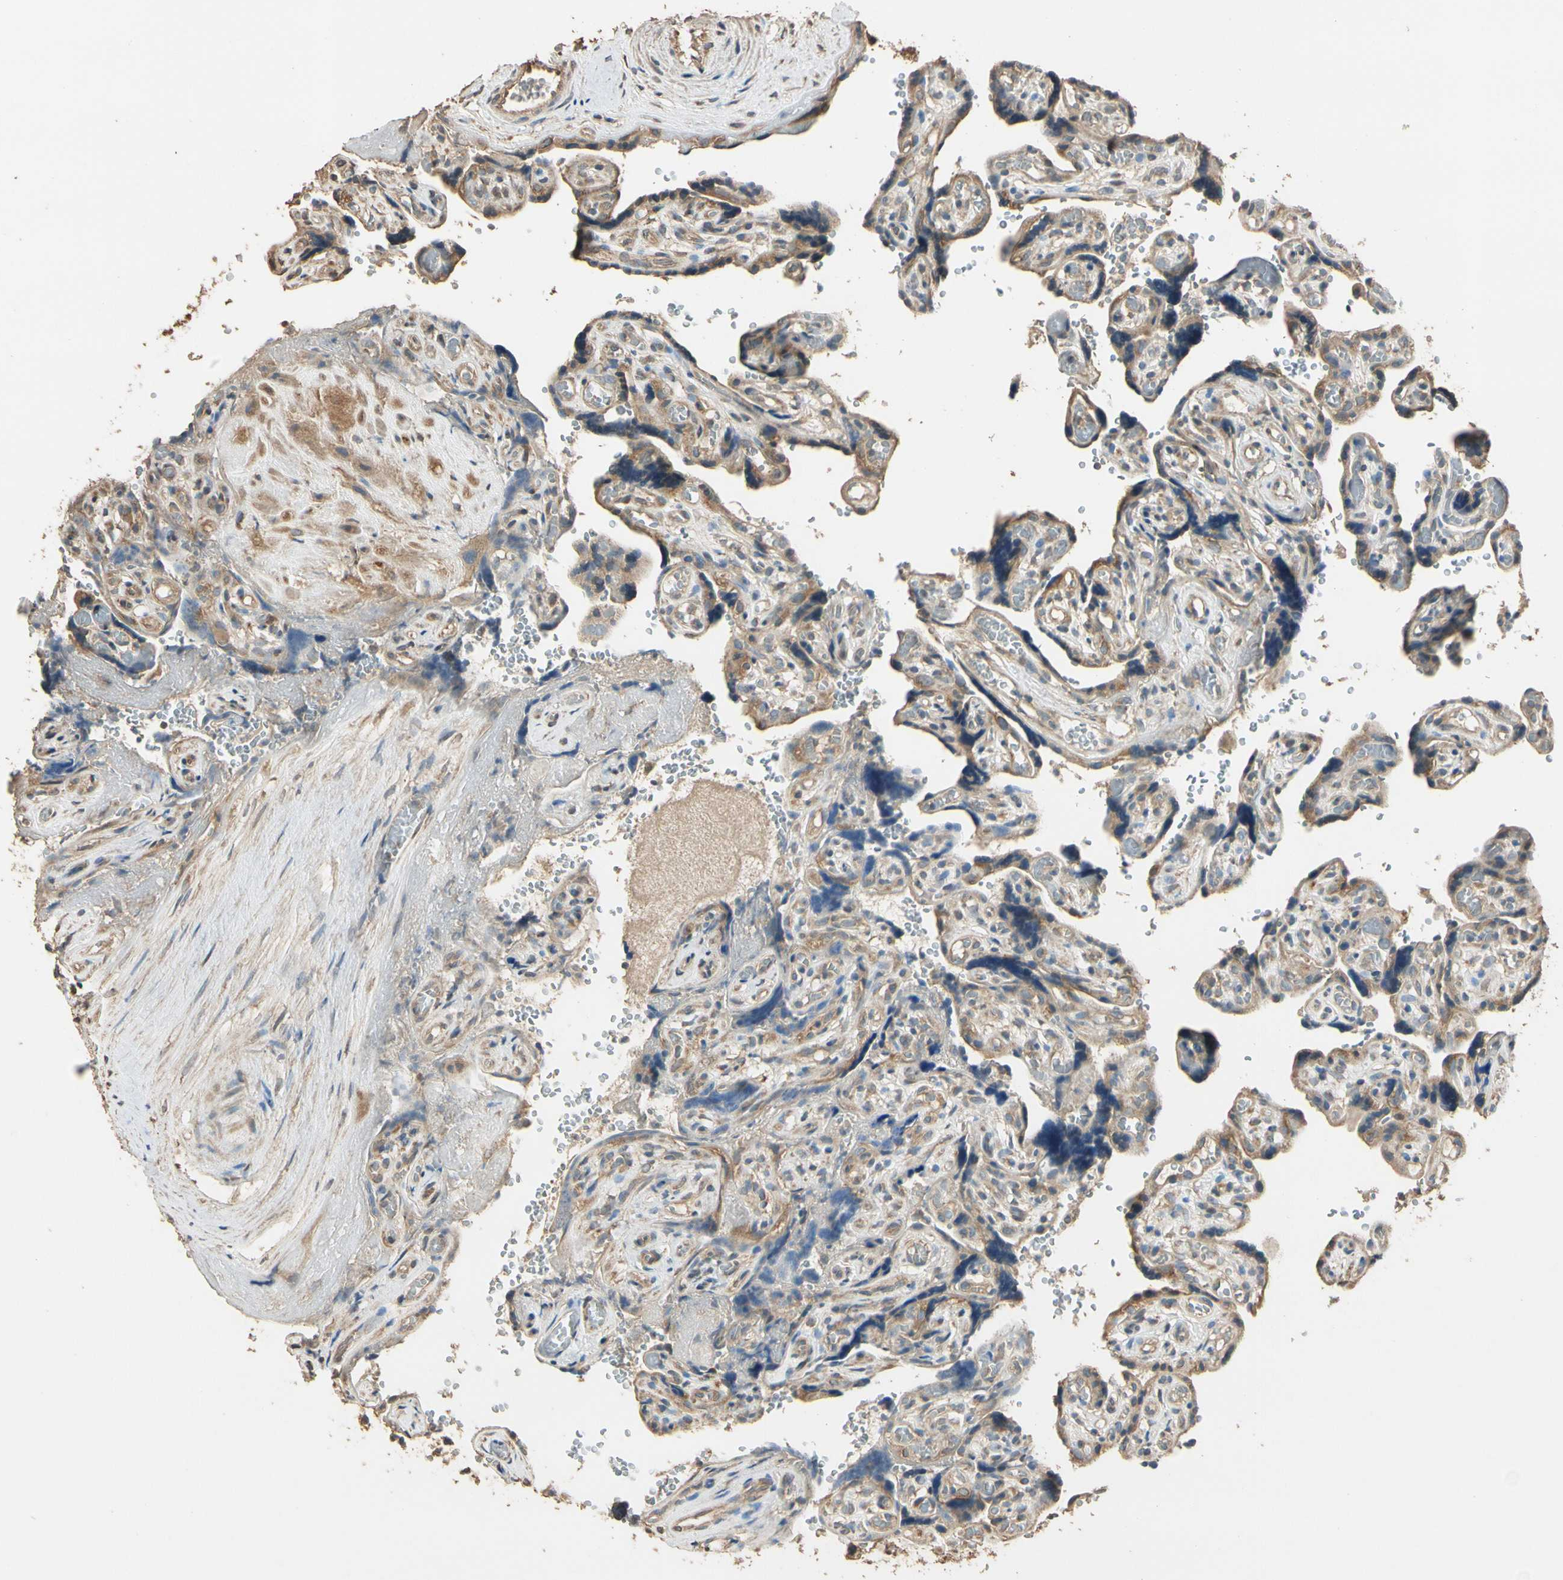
{"staining": {"intensity": "moderate", "quantity": ">75%", "location": "cytoplasmic/membranous"}, "tissue": "placenta", "cell_type": "Trophoblastic cells", "image_type": "normal", "snomed": [{"axis": "morphology", "description": "Normal tissue, NOS"}, {"axis": "topography", "description": "Placenta"}], "caption": "Placenta stained with DAB (3,3'-diaminobenzidine) immunohistochemistry reveals medium levels of moderate cytoplasmic/membranous positivity in about >75% of trophoblastic cells.", "gene": "STX18", "patient": {"sex": "female", "age": 30}}